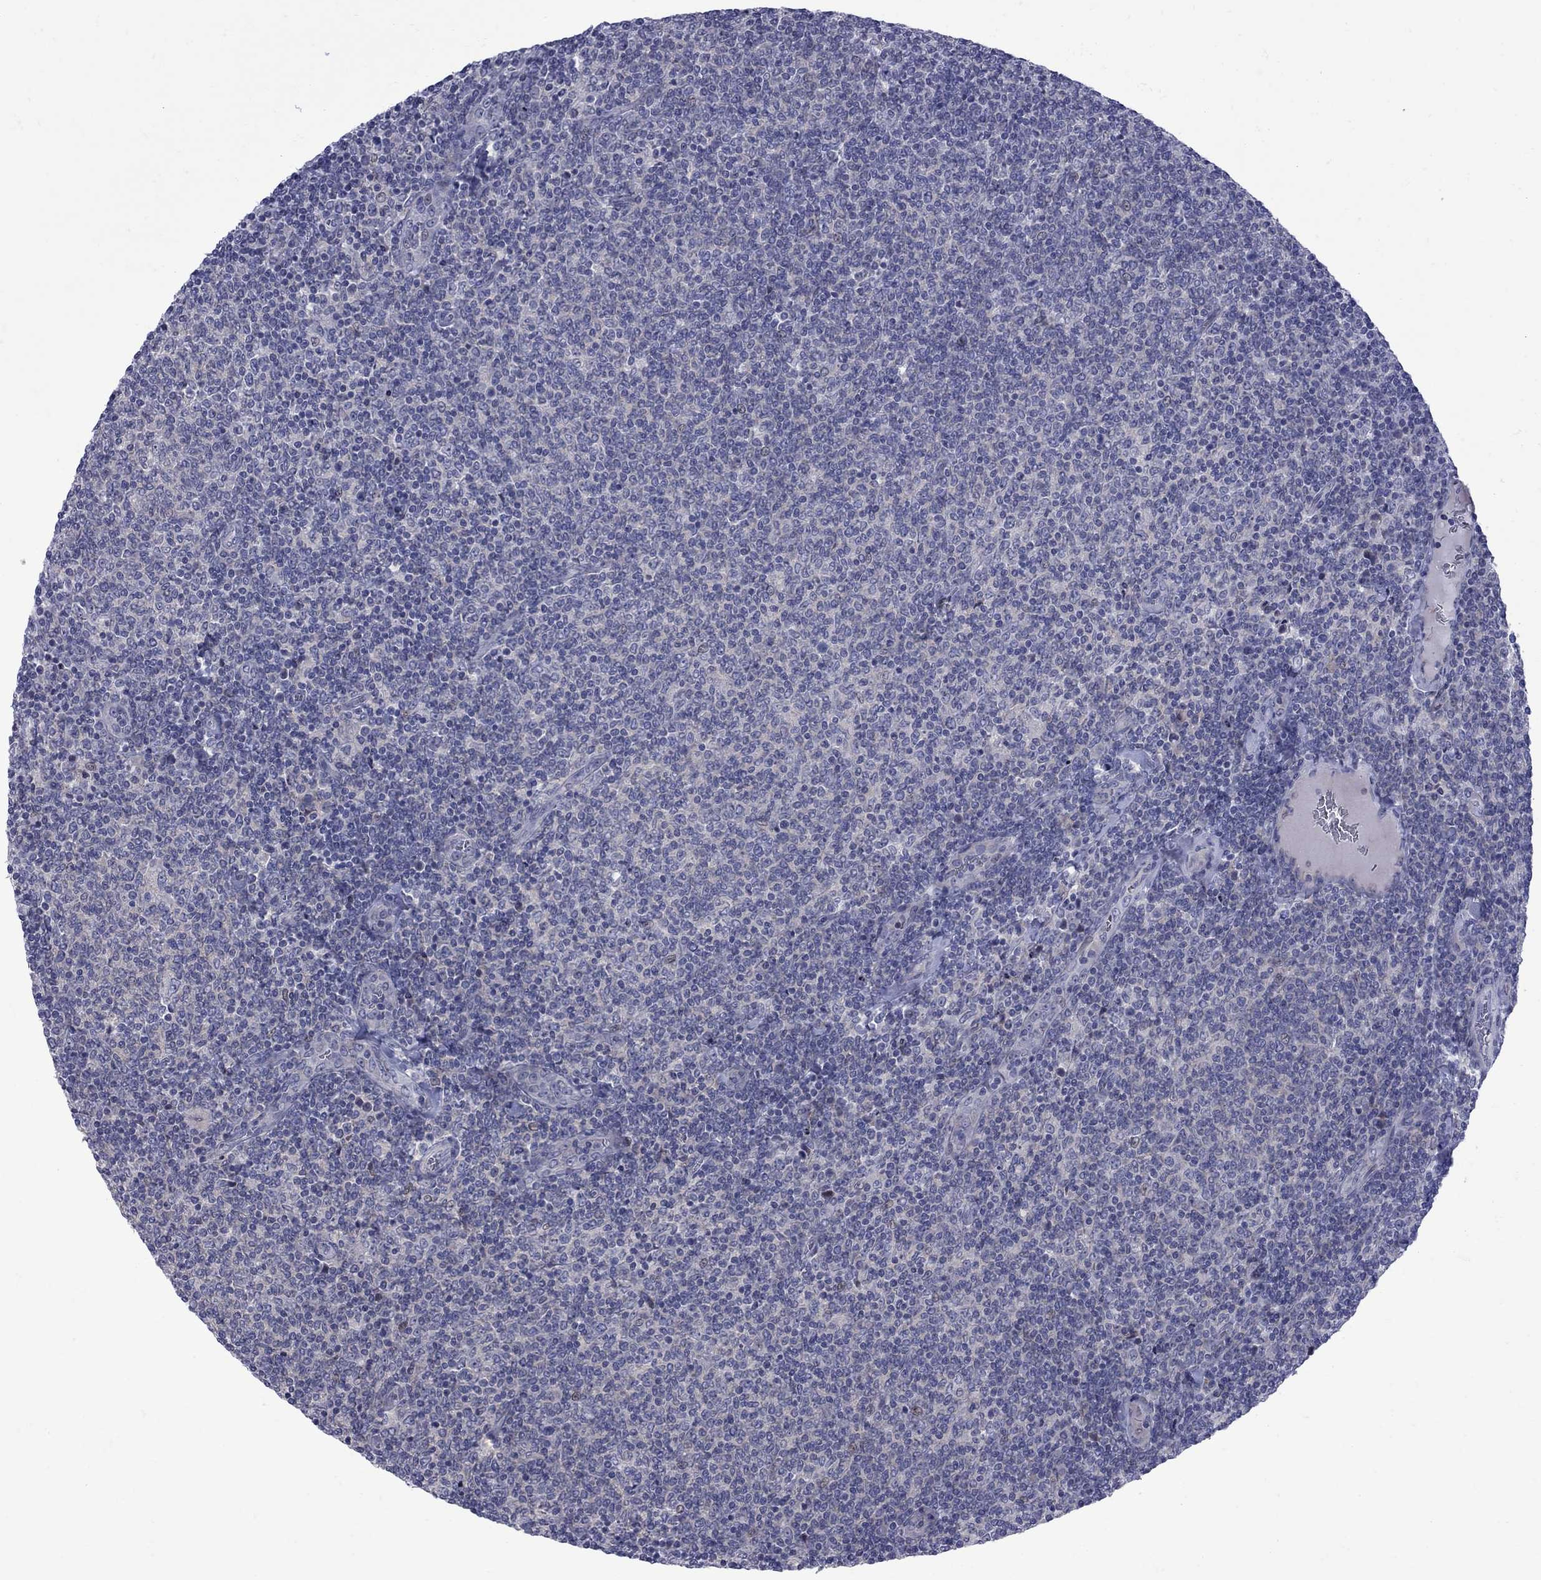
{"staining": {"intensity": "negative", "quantity": "none", "location": "none"}, "tissue": "lymphoma", "cell_type": "Tumor cells", "image_type": "cancer", "snomed": [{"axis": "morphology", "description": "Malignant lymphoma, non-Hodgkin's type, Low grade"}, {"axis": "topography", "description": "Lymph node"}], "caption": "A histopathology image of malignant lymphoma, non-Hodgkin's type (low-grade) stained for a protein shows no brown staining in tumor cells.", "gene": "NRARP", "patient": {"sex": "male", "age": 52}}